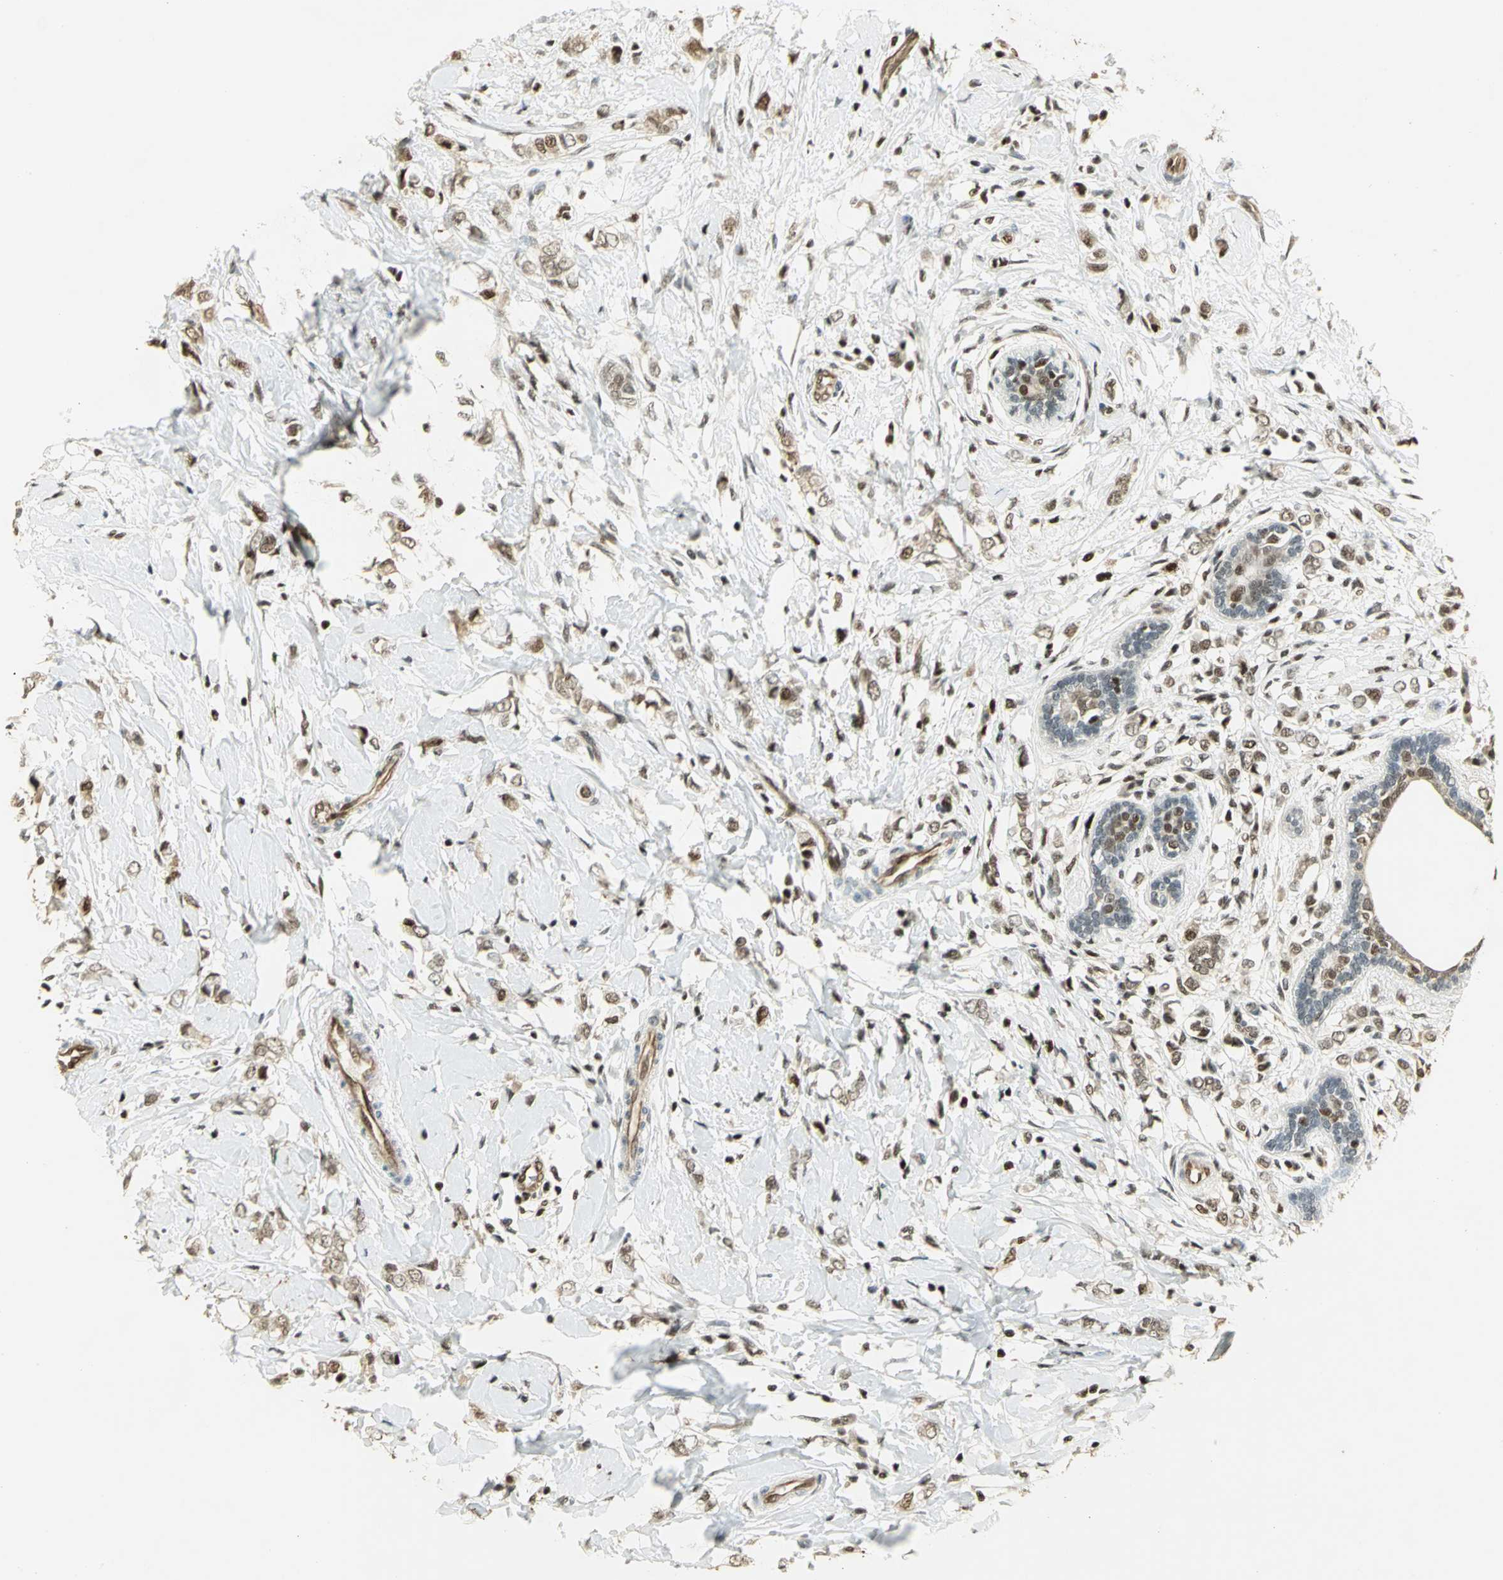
{"staining": {"intensity": "moderate", "quantity": ">75%", "location": "nuclear"}, "tissue": "breast cancer", "cell_type": "Tumor cells", "image_type": "cancer", "snomed": [{"axis": "morphology", "description": "Normal tissue, NOS"}, {"axis": "morphology", "description": "Lobular carcinoma"}, {"axis": "topography", "description": "Breast"}], "caption": "The histopathology image exhibits a brown stain indicating the presence of a protein in the nuclear of tumor cells in lobular carcinoma (breast).", "gene": "ELF1", "patient": {"sex": "female", "age": 47}}